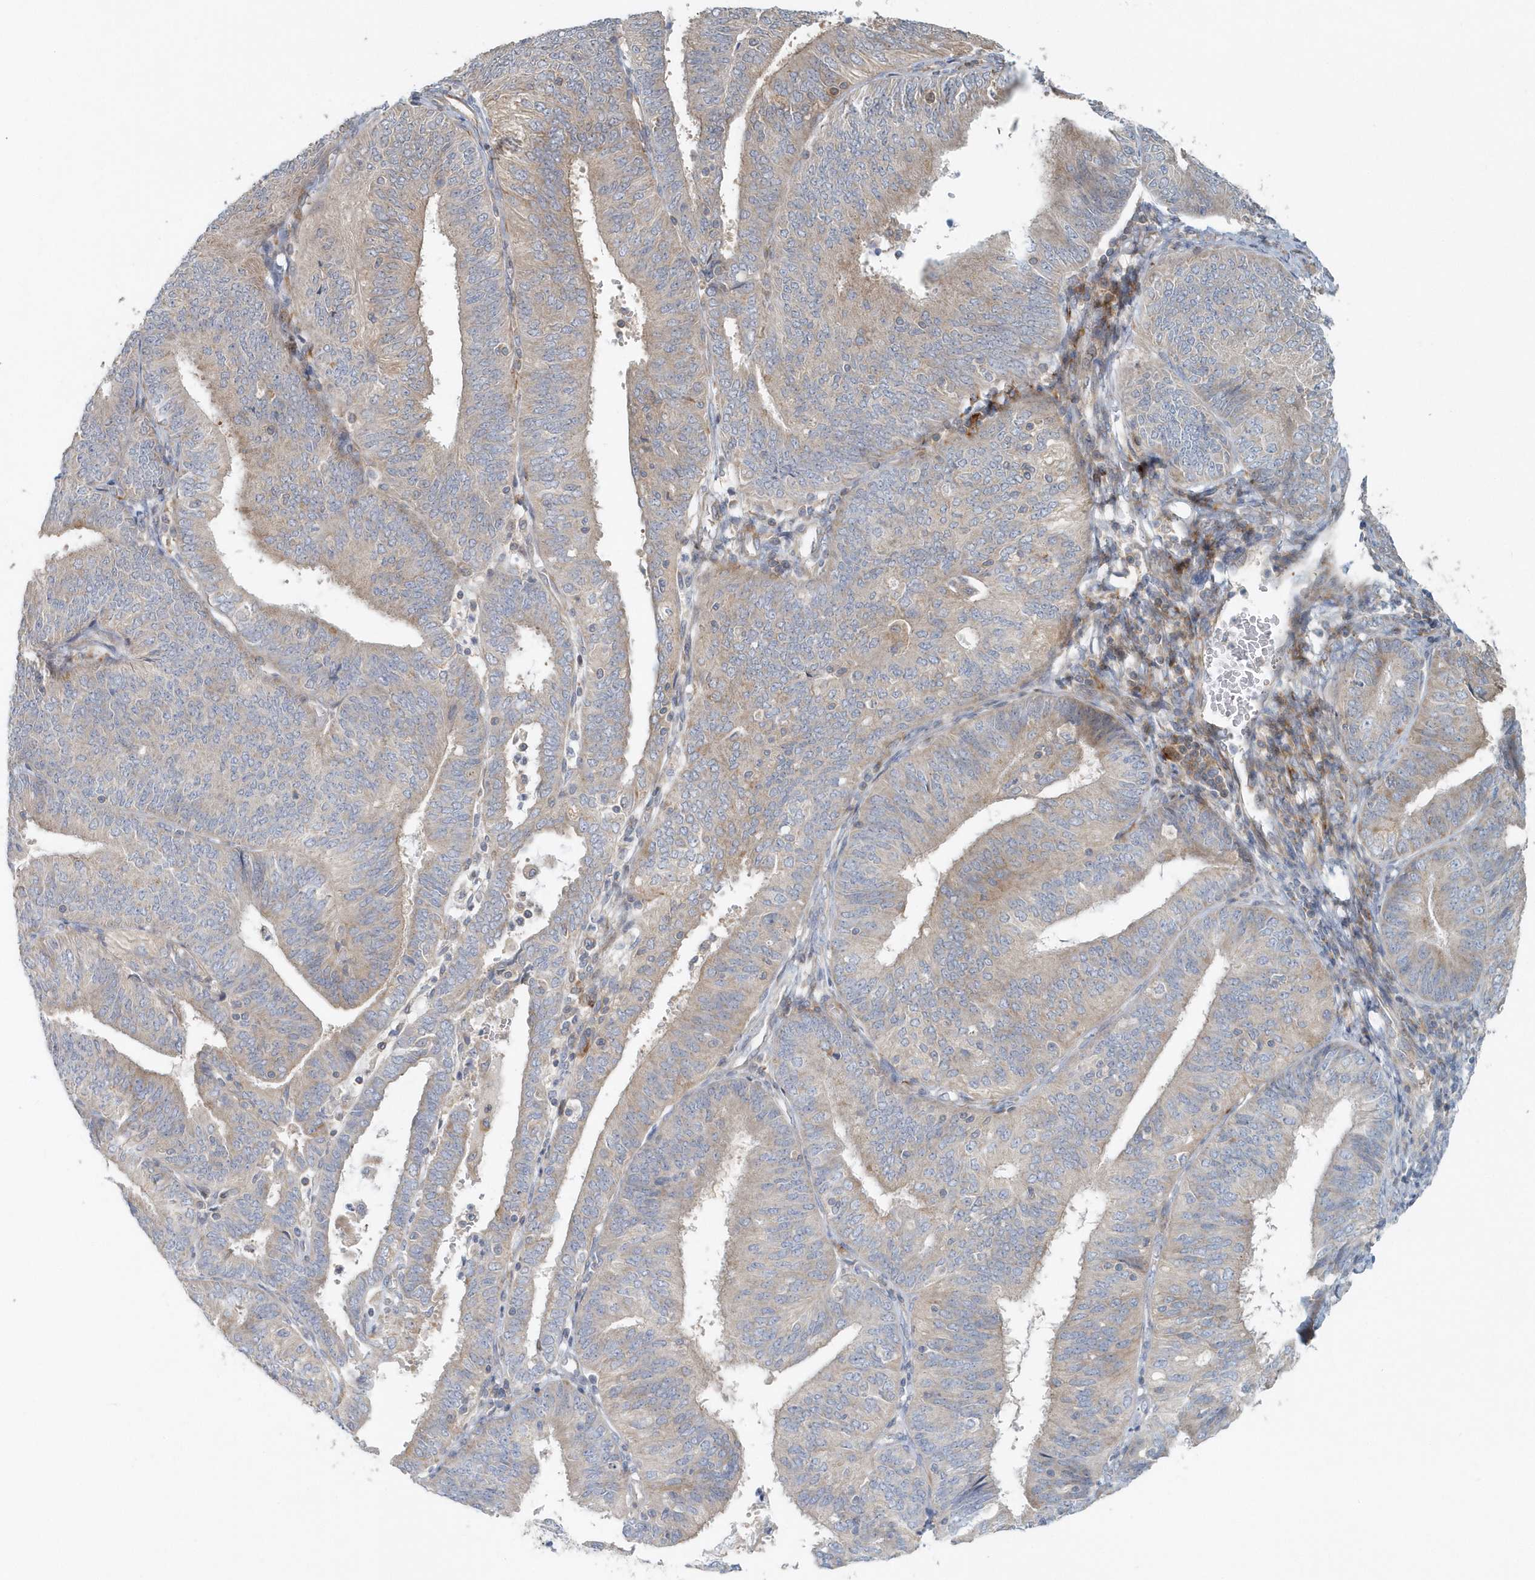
{"staining": {"intensity": "weak", "quantity": "25%-75%", "location": "cytoplasmic/membranous"}, "tissue": "endometrial cancer", "cell_type": "Tumor cells", "image_type": "cancer", "snomed": [{"axis": "morphology", "description": "Adenocarcinoma, NOS"}, {"axis": "topography", "description": "Endometrium"}], "caption": "DAB immunohistochemical staining of human endometrial cancer (adenocarcinoma) displays weak cytoplasmic/membranous protein staining in about 25%-75% of tumor cells.", "gene": "MMUT", "patient": {"sex": "female", "age": 58}}